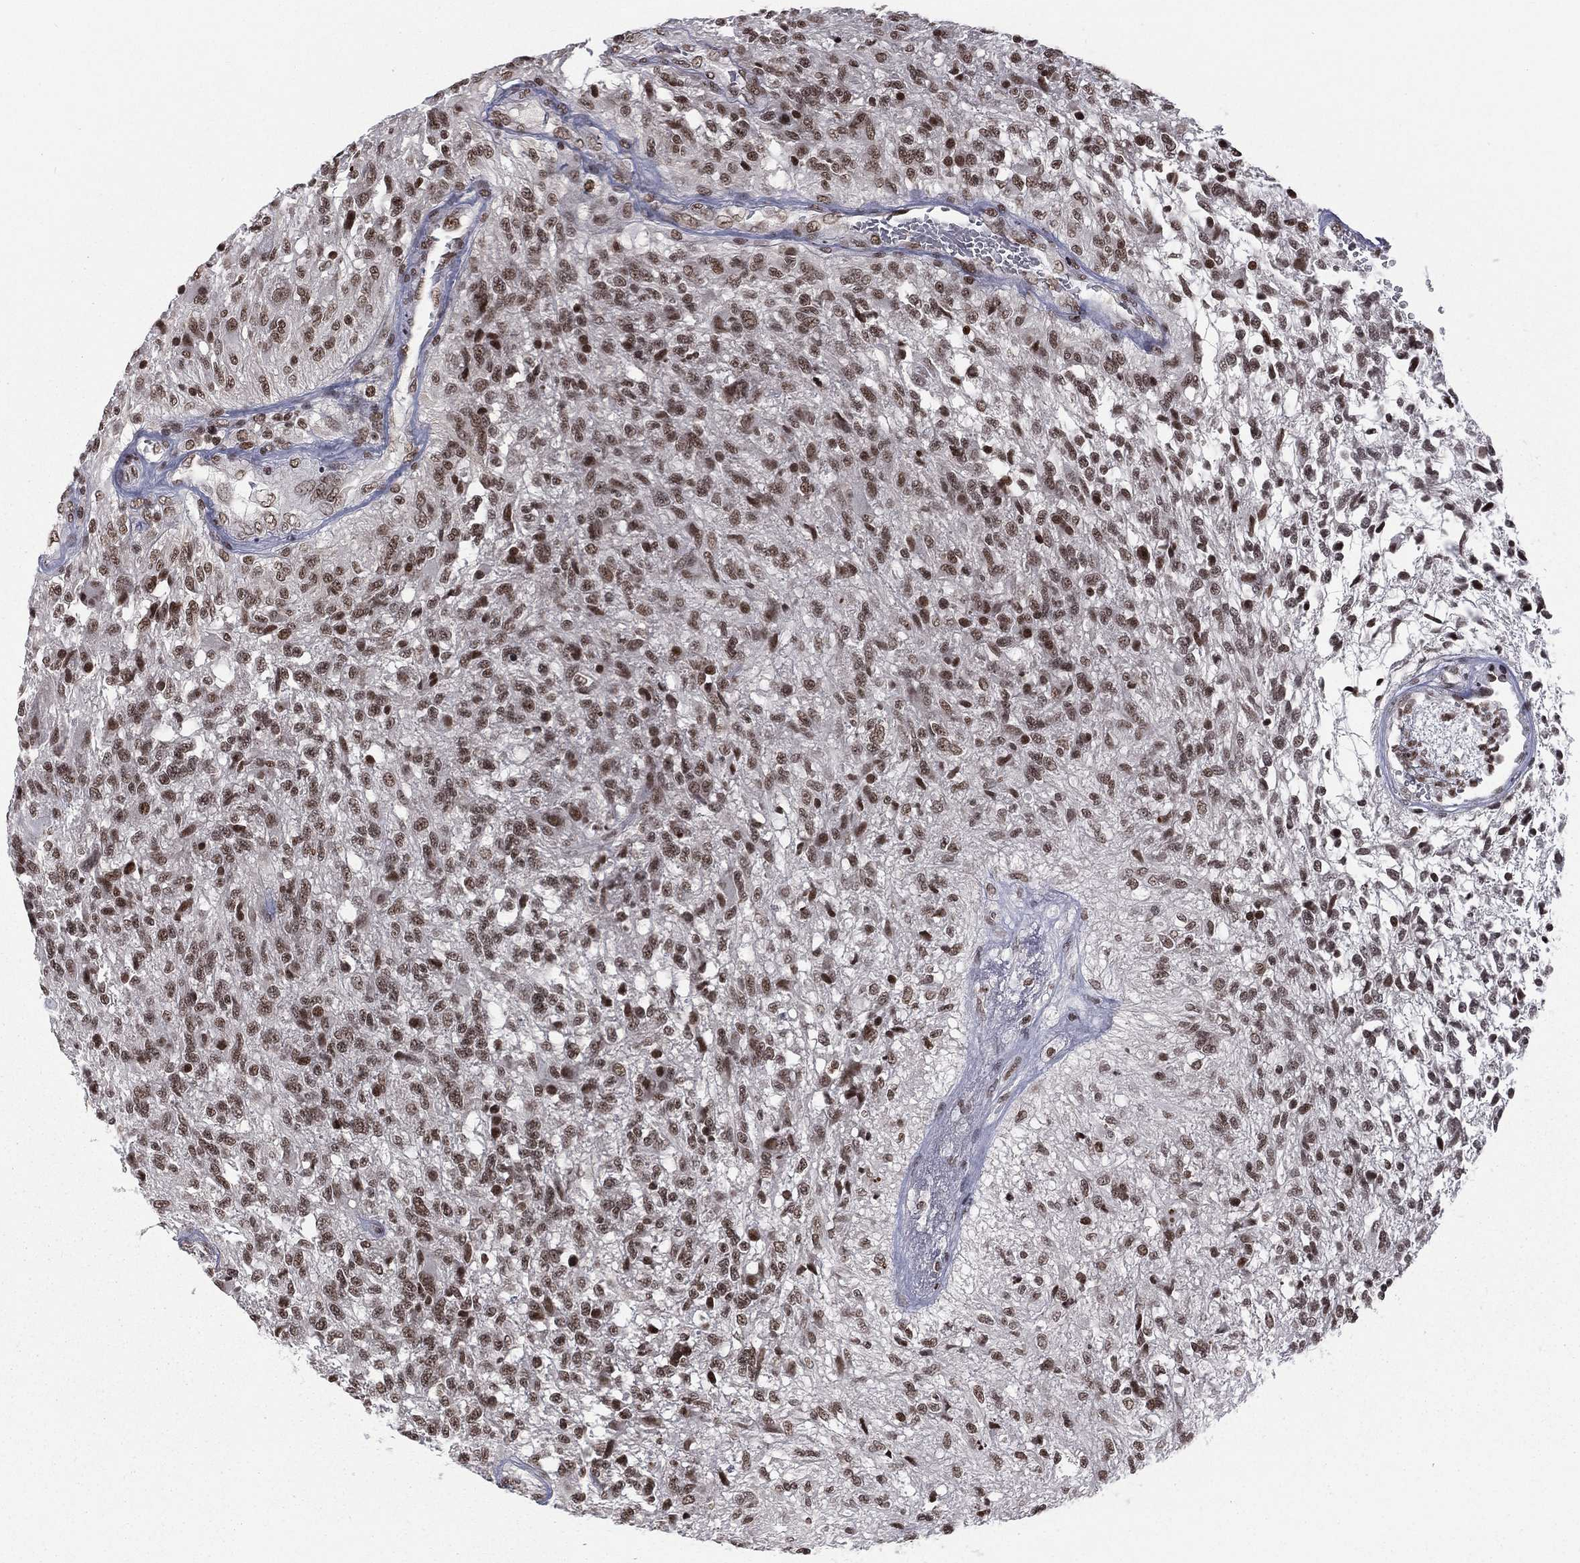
{"staining": {"intensity": "strong", "quantity": ">75%", "location": "nuclear"}, "tissue": "glioma", "cell_type": "Tumor cells", "image_type": "cancer", "snomed": [{"axis": "morphology", "description": "Glioma, malignant, High grade"}, {"axis": "topography", "description": "Brain"}], "caption": "IHC micrograph of neoplastic tissue: malignant glioma (high-grade) stained using immunohistochemistry exhibits high levels of strong protein expression localized specifically in the nuclear of tumor cells, appearing as a nuclear brown color.", "gene": "RFX7", "patient": {"sex": "male", "age": 56}}